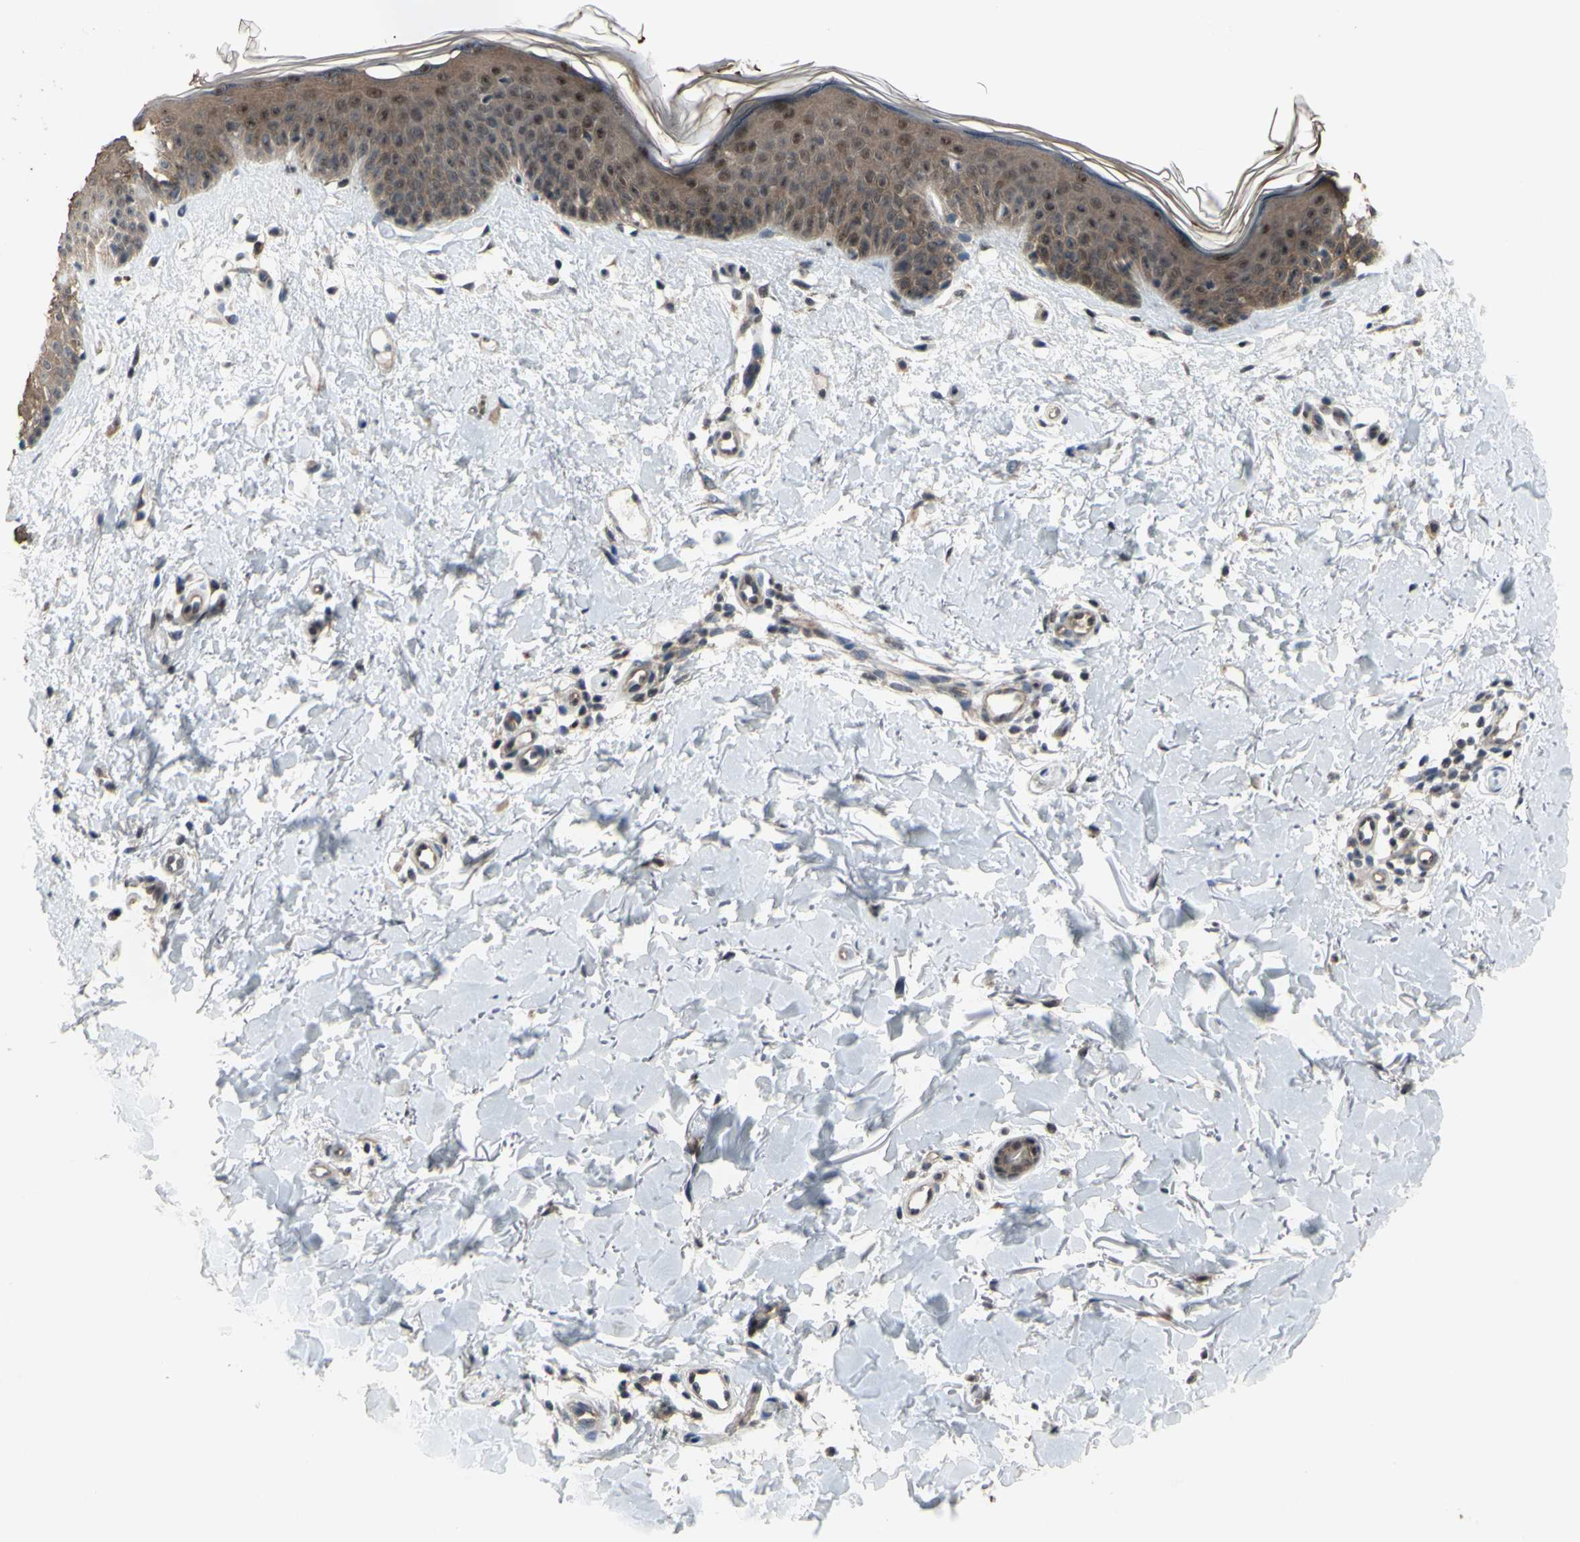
{"staining": {"intensity": "weak", "quantity": ">75%", "location": "cytoplasmic/membranous,nuclear"}, "tissue": "skin", "cell_type": "Fibroblasts", "image_type": "normal", "snomed": [{"axis": "morphology", "description": "Normal tissue, NOS"}, {"axis": "topography", "description": "Skin"}], "caption": "Skin stained with immunohistochemistry (IHC) displays weak cytoplasmic/membranous,nuclear staining in about >75% of fibroblasts.", "gene": "TRDMT1", "patient": {"sex": "female", "age": 56}}